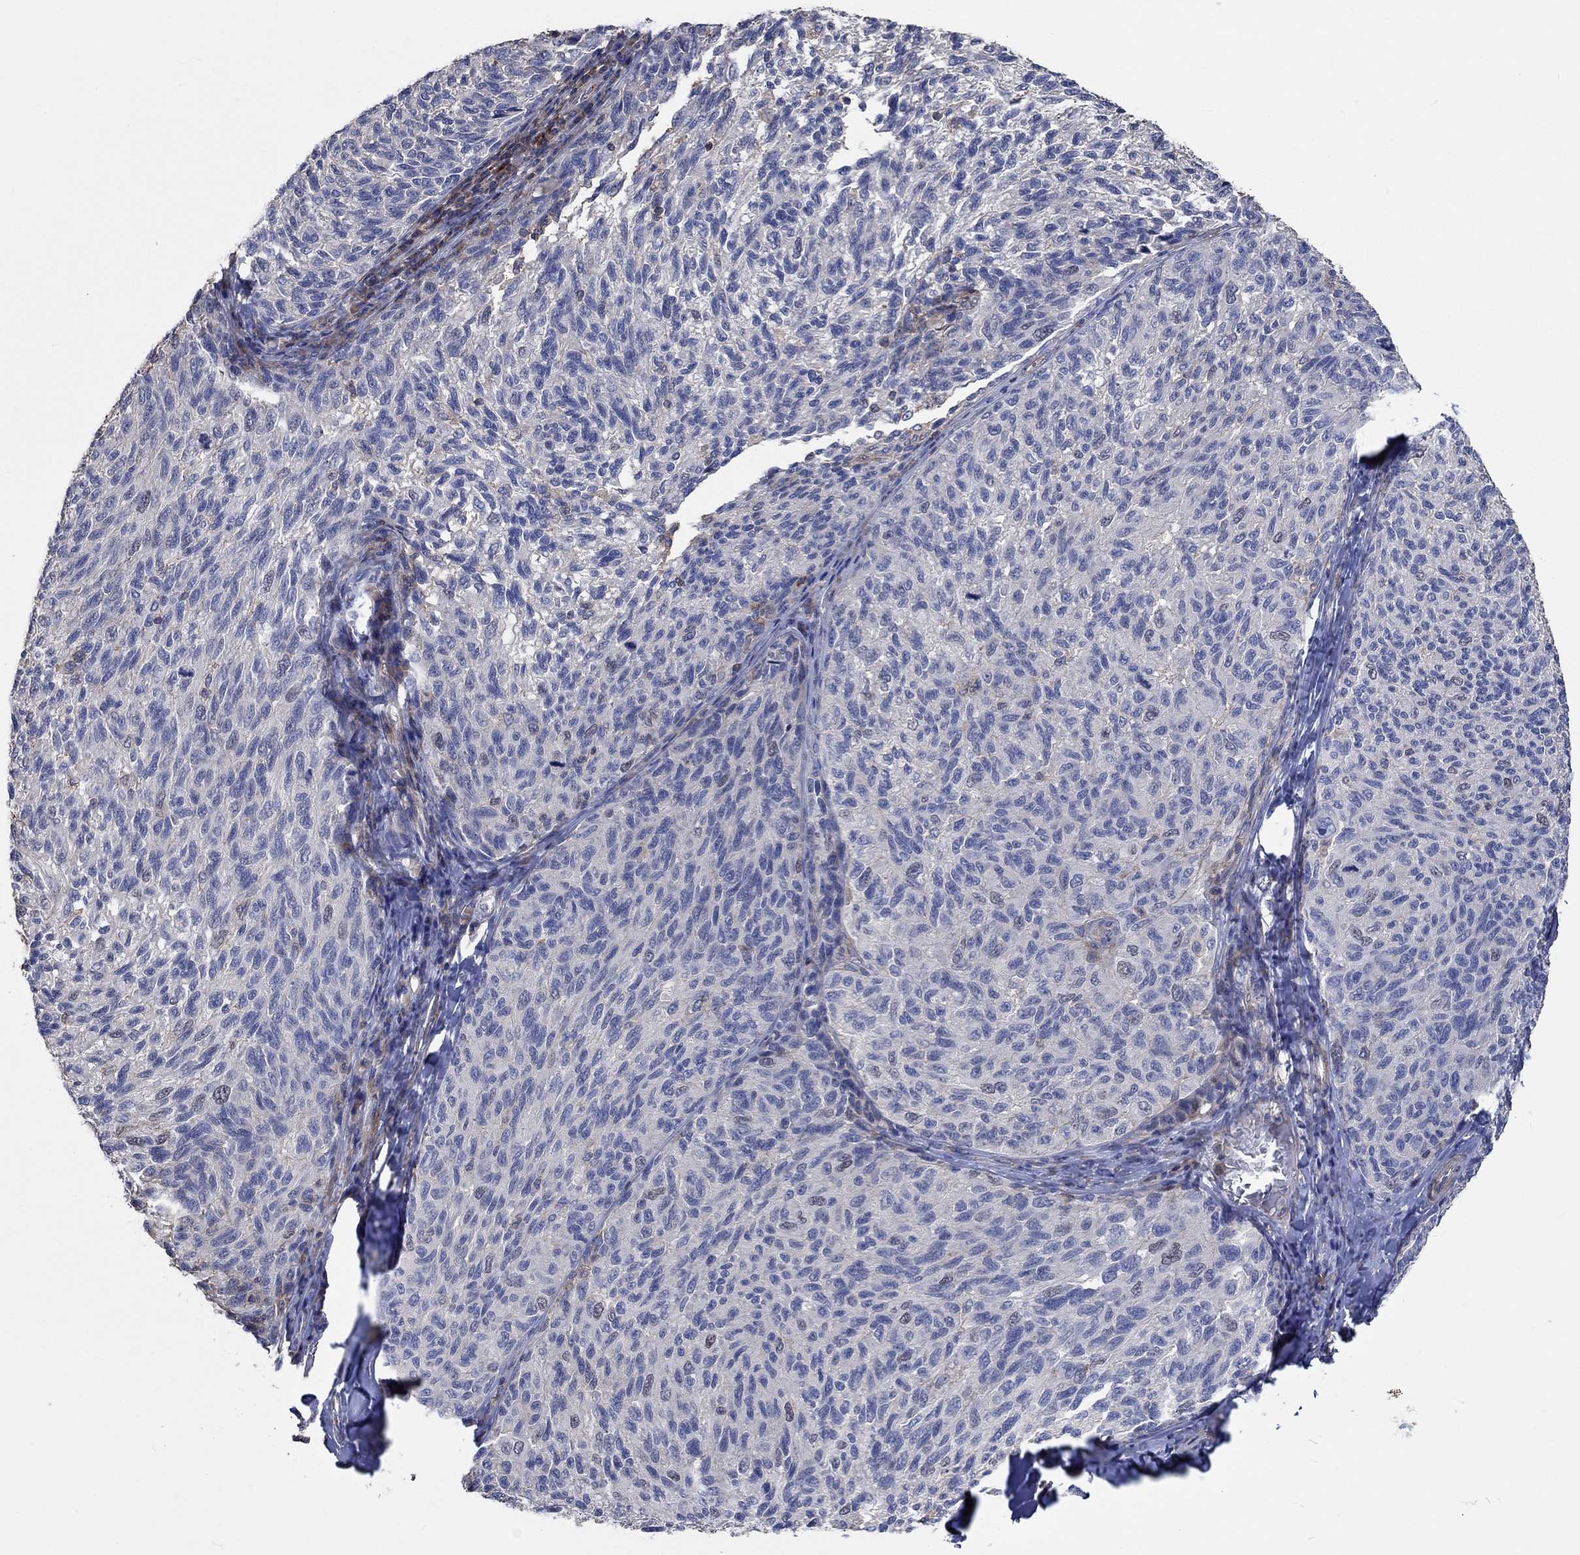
{"staining": {"intensity": "negative", "quantity": "none", "location": "none"}, "tissue": "melanoma", "cell_type": "Tumor cells", "image_type": "cancer", "snomed": [{"axis": "morphology", "description": "Malignant melanoma, NOS"}, {"axis": "topography", "description": "Skin"}], "caption": "IHC of human melanoma exhibits no staining in tumor cells. Nuclei are stained in blue.", "gene": "TNFAIP8L3", "patient": {"sex": "female", "age": 73}}